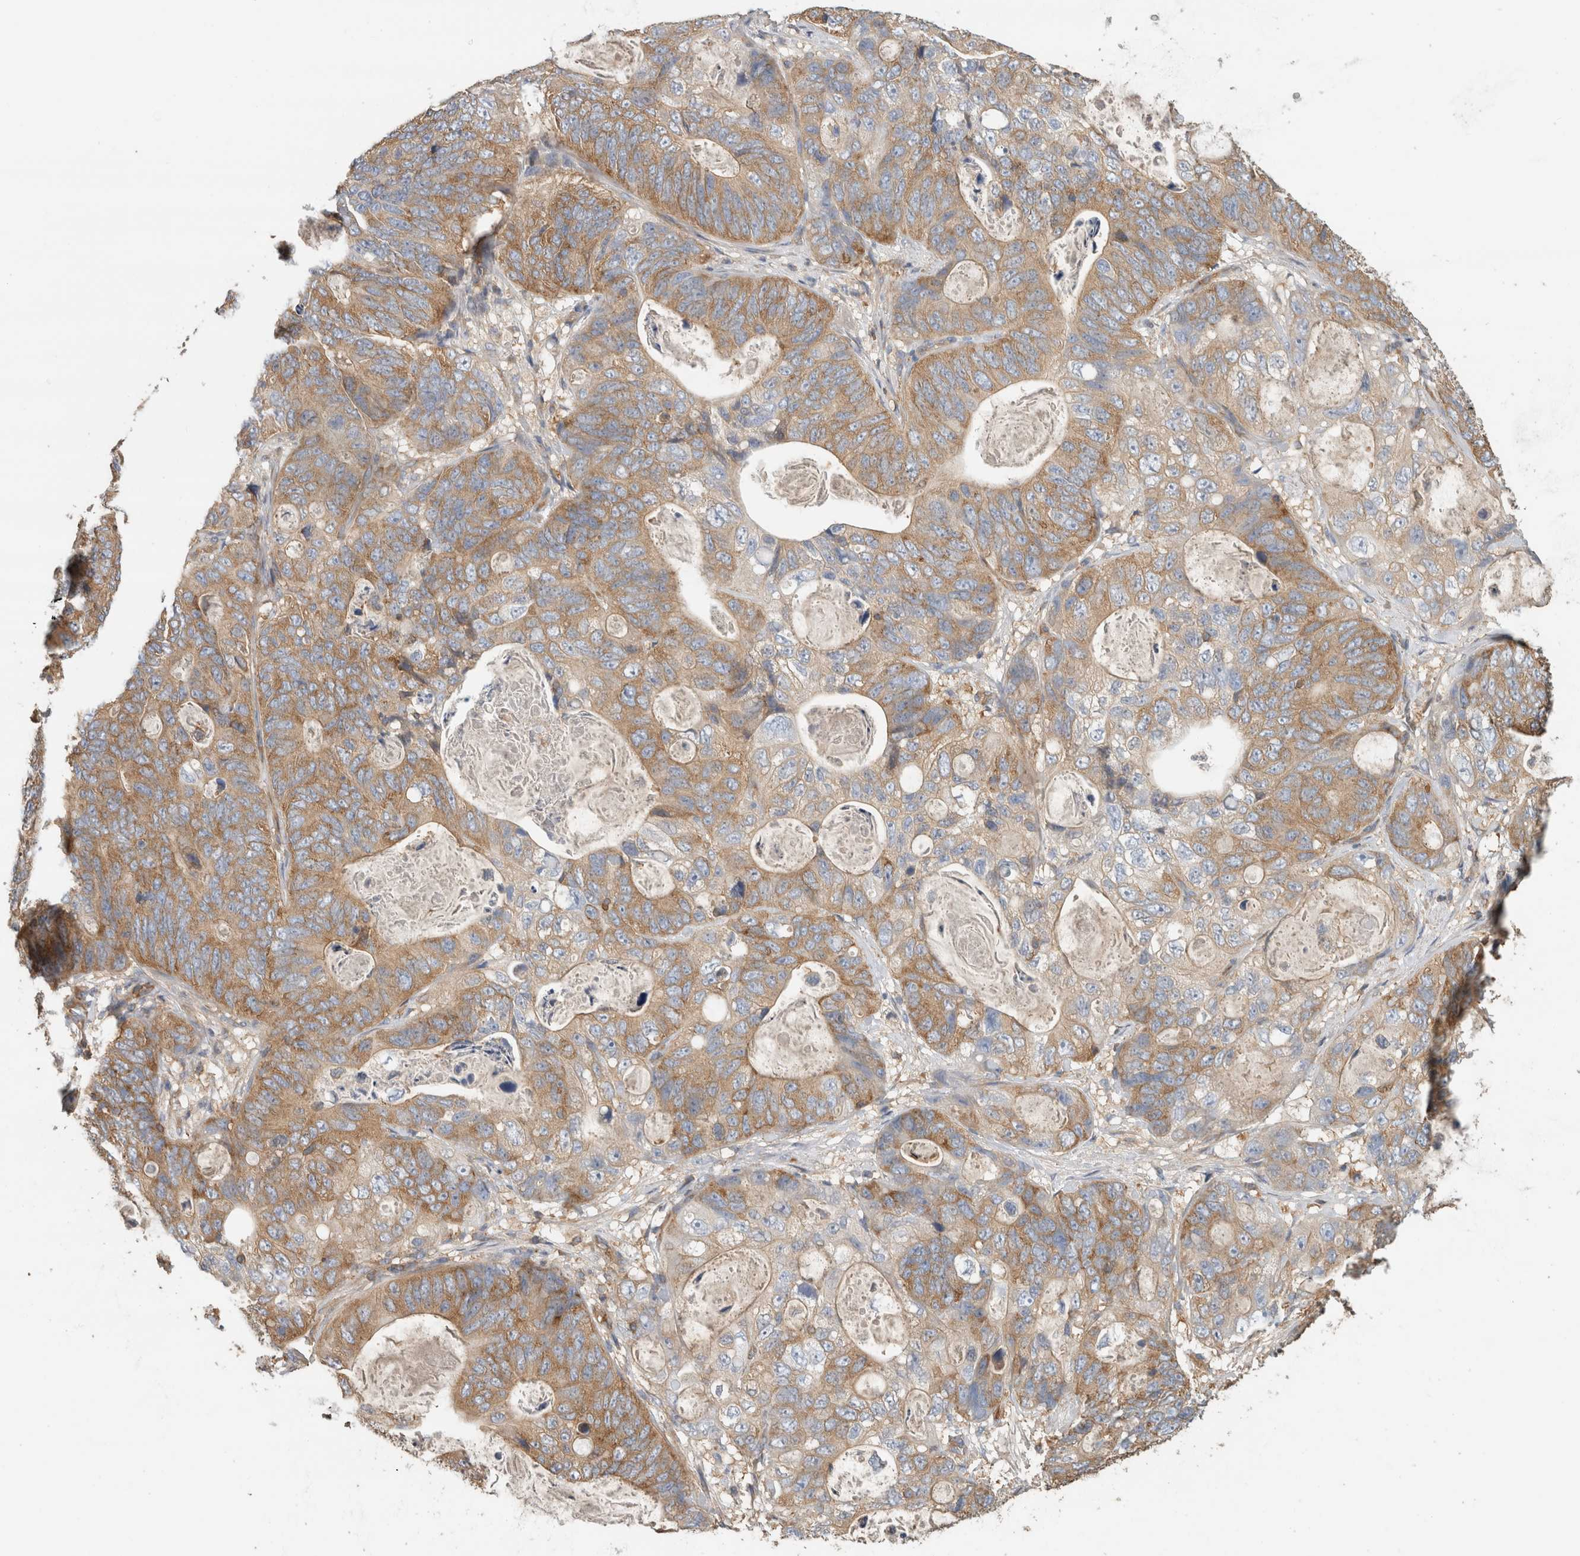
{"staining": {"intensity": "moderate", "quantity": ">75%", "location": "cytoplasmic/membranous"}, "tissue": "stomach cancer", "cell_type": "Tumor cells", "image_type": "cancer", "snomed": [{"axis": "morphology", "description": "Normal tissue, NOS"}, {"axis": "morphology", "description": "Adenocarcinoma, NOS"}, {"axis": "topography", "description": "Stomach"}], "caption": "The image reveals a brown stain indicating the presence of a protein in the cytoplasmic/membranous of tumor cells in adenocarcinoma (stomach).", "gene": "EIF4G3", "patient": {"sex": "female", "age": 89}}